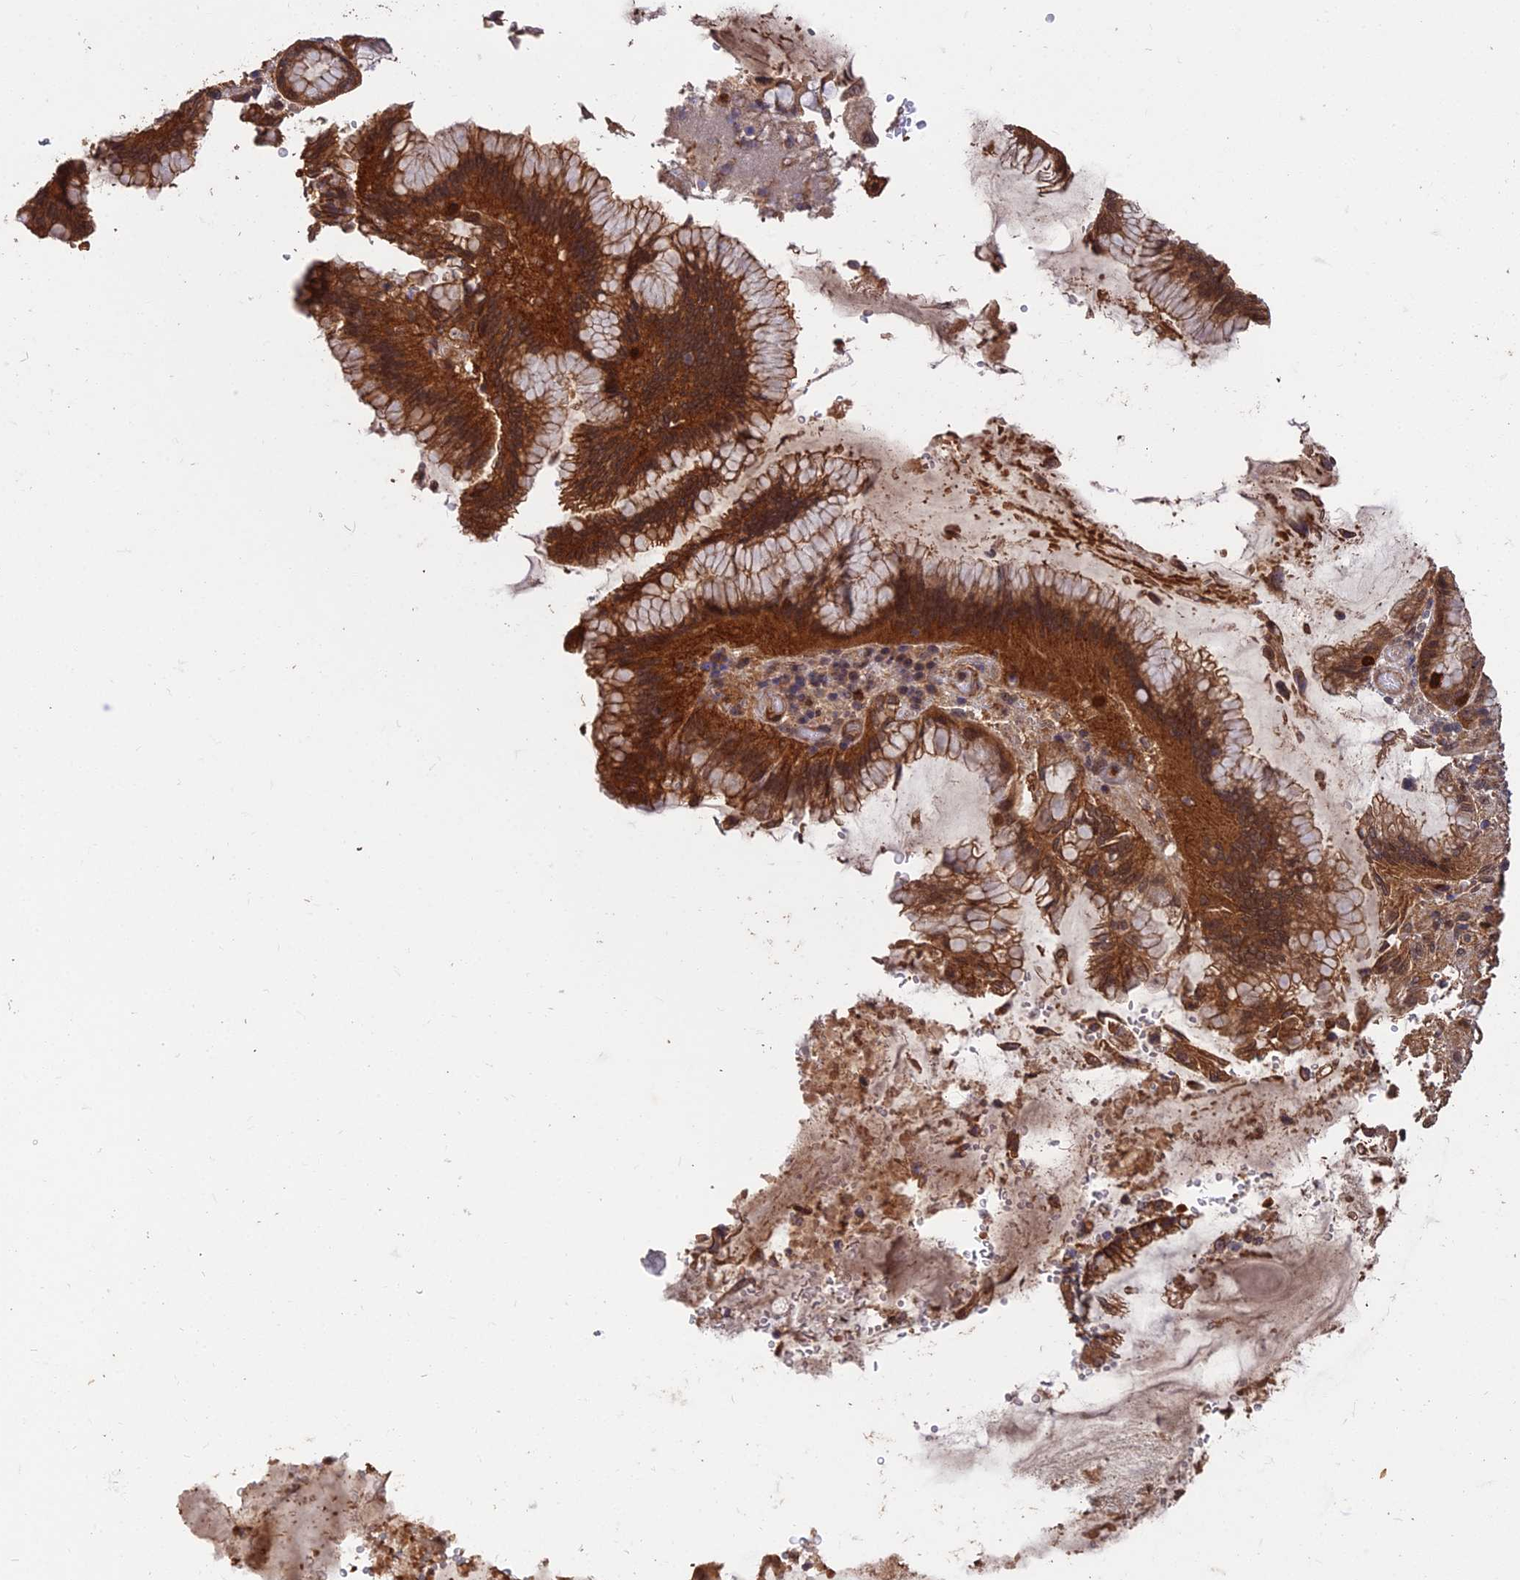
{"staining": {"intensity": "strong", "quantity": ">75%", "location": "cytoplasmic/membranous"}, "tissue": "stomach cancer", "cell_type": "Tumor cells", "image_type": "cancer", "snomed": [{"axis": "morphology", "description": "Normal tissue, NOS"}, {"axis": "morphology", "description": "Adenocarcinoma, NOS"}, {"axis": "topography", "description": "Stomach"}], "caption": "Stomach cancer (adenocarcinoma) tissue reveals strong cytoplasmic/membranous staining in about >75% of tumor cells", "gene": "RALGAPA2", "patient": {"sex": "female", "age": 79}}